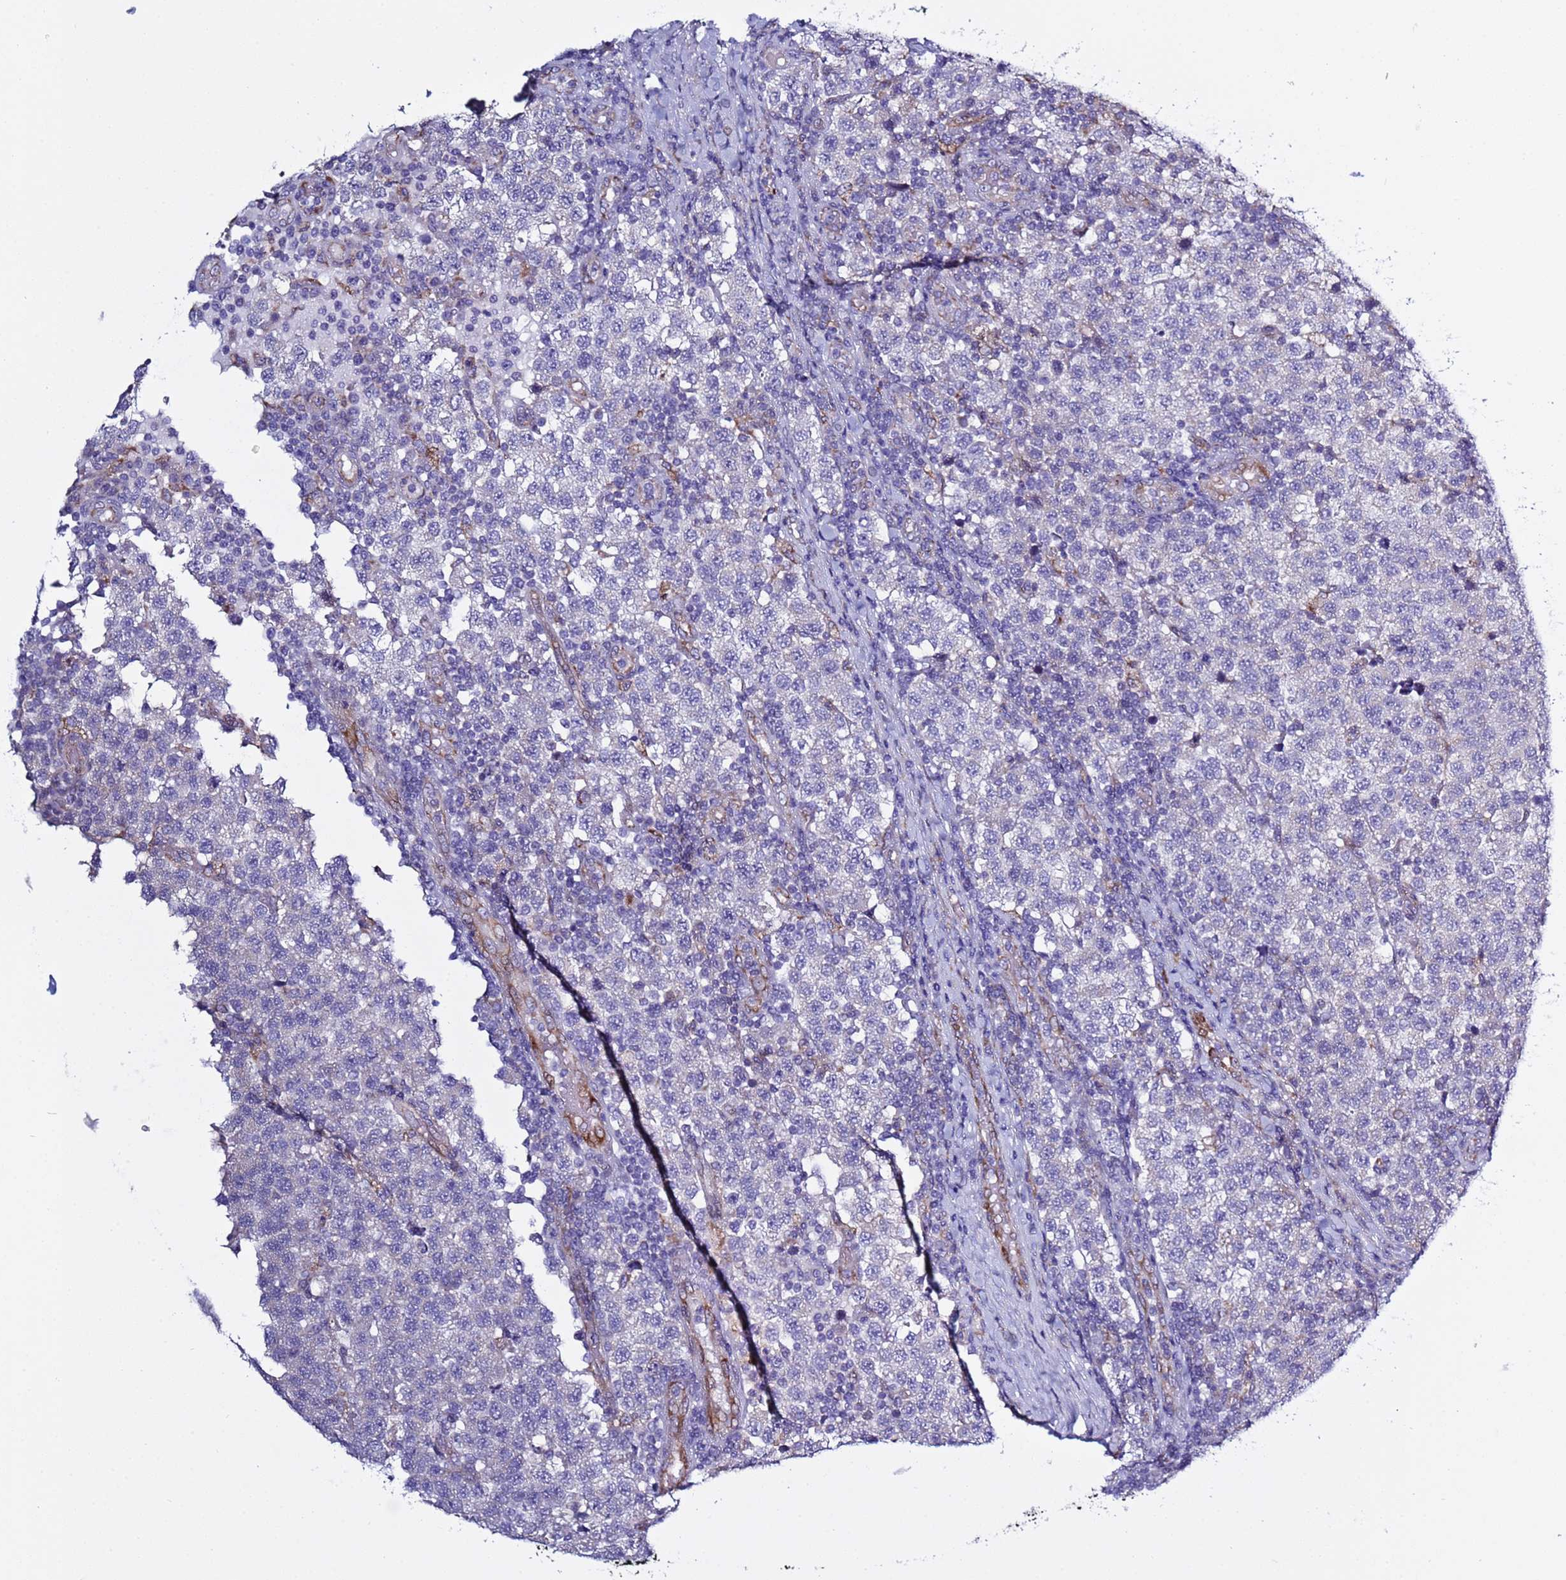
{"staining": {"intensity": "negative", "quantity": "none", "location": "none"}, "tissue": "testis cancer", "cell_type": "Tumor cells", "image_type": "cancer", "snomed": [{"axis": "morphology", "description": "Seminoma, NOS"}, {"axis": "topography", "description": "Testis"}], "caption": "Immunohistochemistry of testis cancer reveals no staining in tumor cells.", "gene": "ABHD17B", "patient": {"sex": "male", "age": 34}}